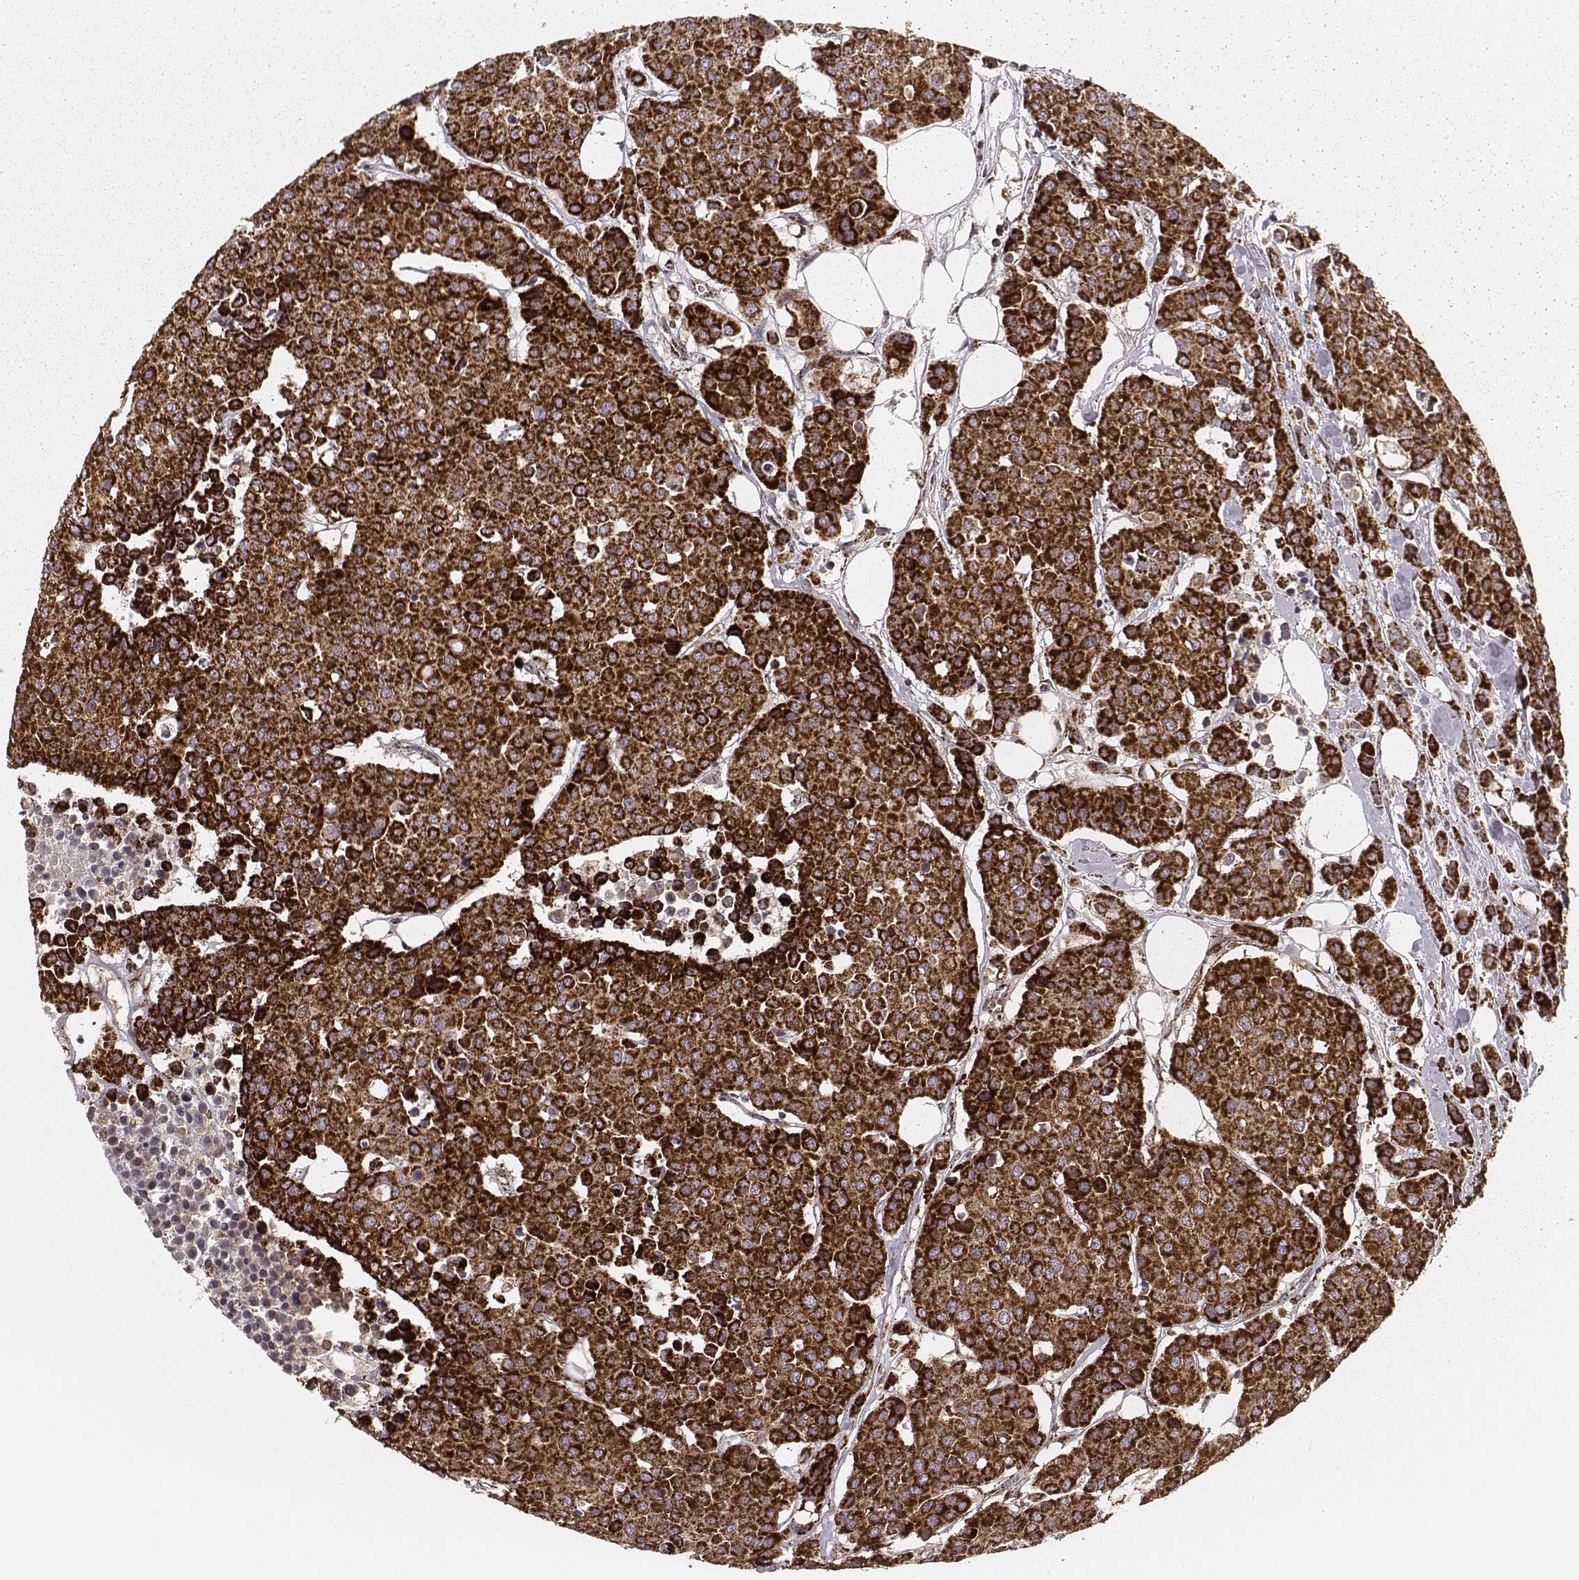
{"staining": {"intensity": "strong", "quantity": ">75%", "location": "cytoplasmic/membranous"}, "tissue": "carcinoid", "cell_type": "Tumor cells", "image_type": "cancer", "snomed": [{"axis": "morphology", "description": "Carcinoid, malignant, NOS"}, {"axis": "topography", "description": "Colon"}], "caption": "Human carcinoid stained with a protein marker reveals strong staining in tumor cells.", "gene": "TUFM", "patient": {"sex": "male", "age": 81}}